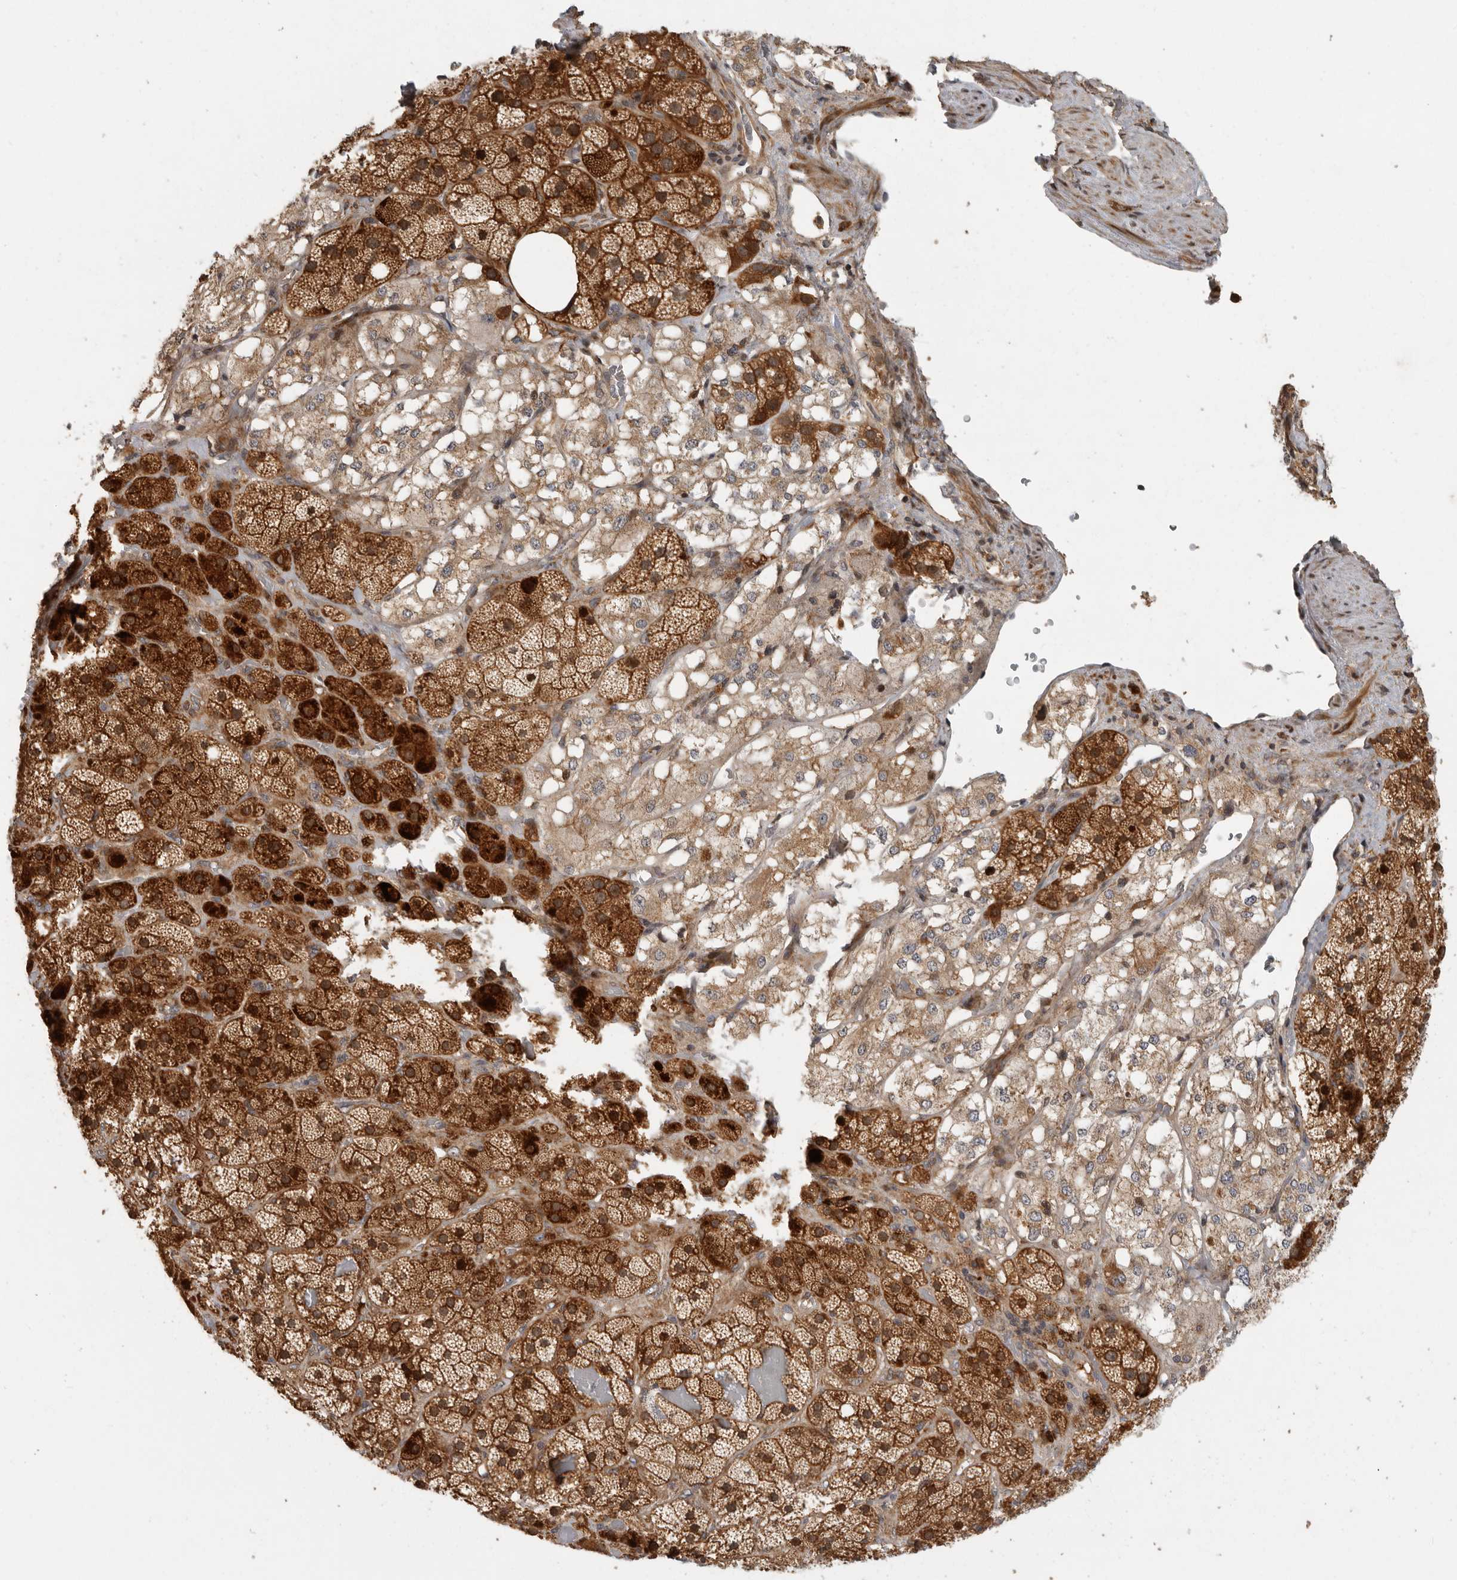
{"staining": {"intensity": "strong", "quantity": ">75%", "location": "cytoplasmic/membranous,nuclear"}, "tissue": "adrenal gland", "cell_type": "Glandular cells", "image_type": "normal", "snomed": [{"axis": "morphology", "description": "Normal tissue, NOS"}, {"axis": "topography", "description": "Adrenal gland"}], "caption": "Immunohistochemical staining of unremarkable human adrenal gland reveals high levels of strong cytoplasmic/membranous,nuclear expression in approximately >75% of glandular cells. Immunohistochemistry stains the protein of interest in brown and the nuclei are stained blue.", "gene": "SWT1", "patient": {"sex": "male", "age": 57}}